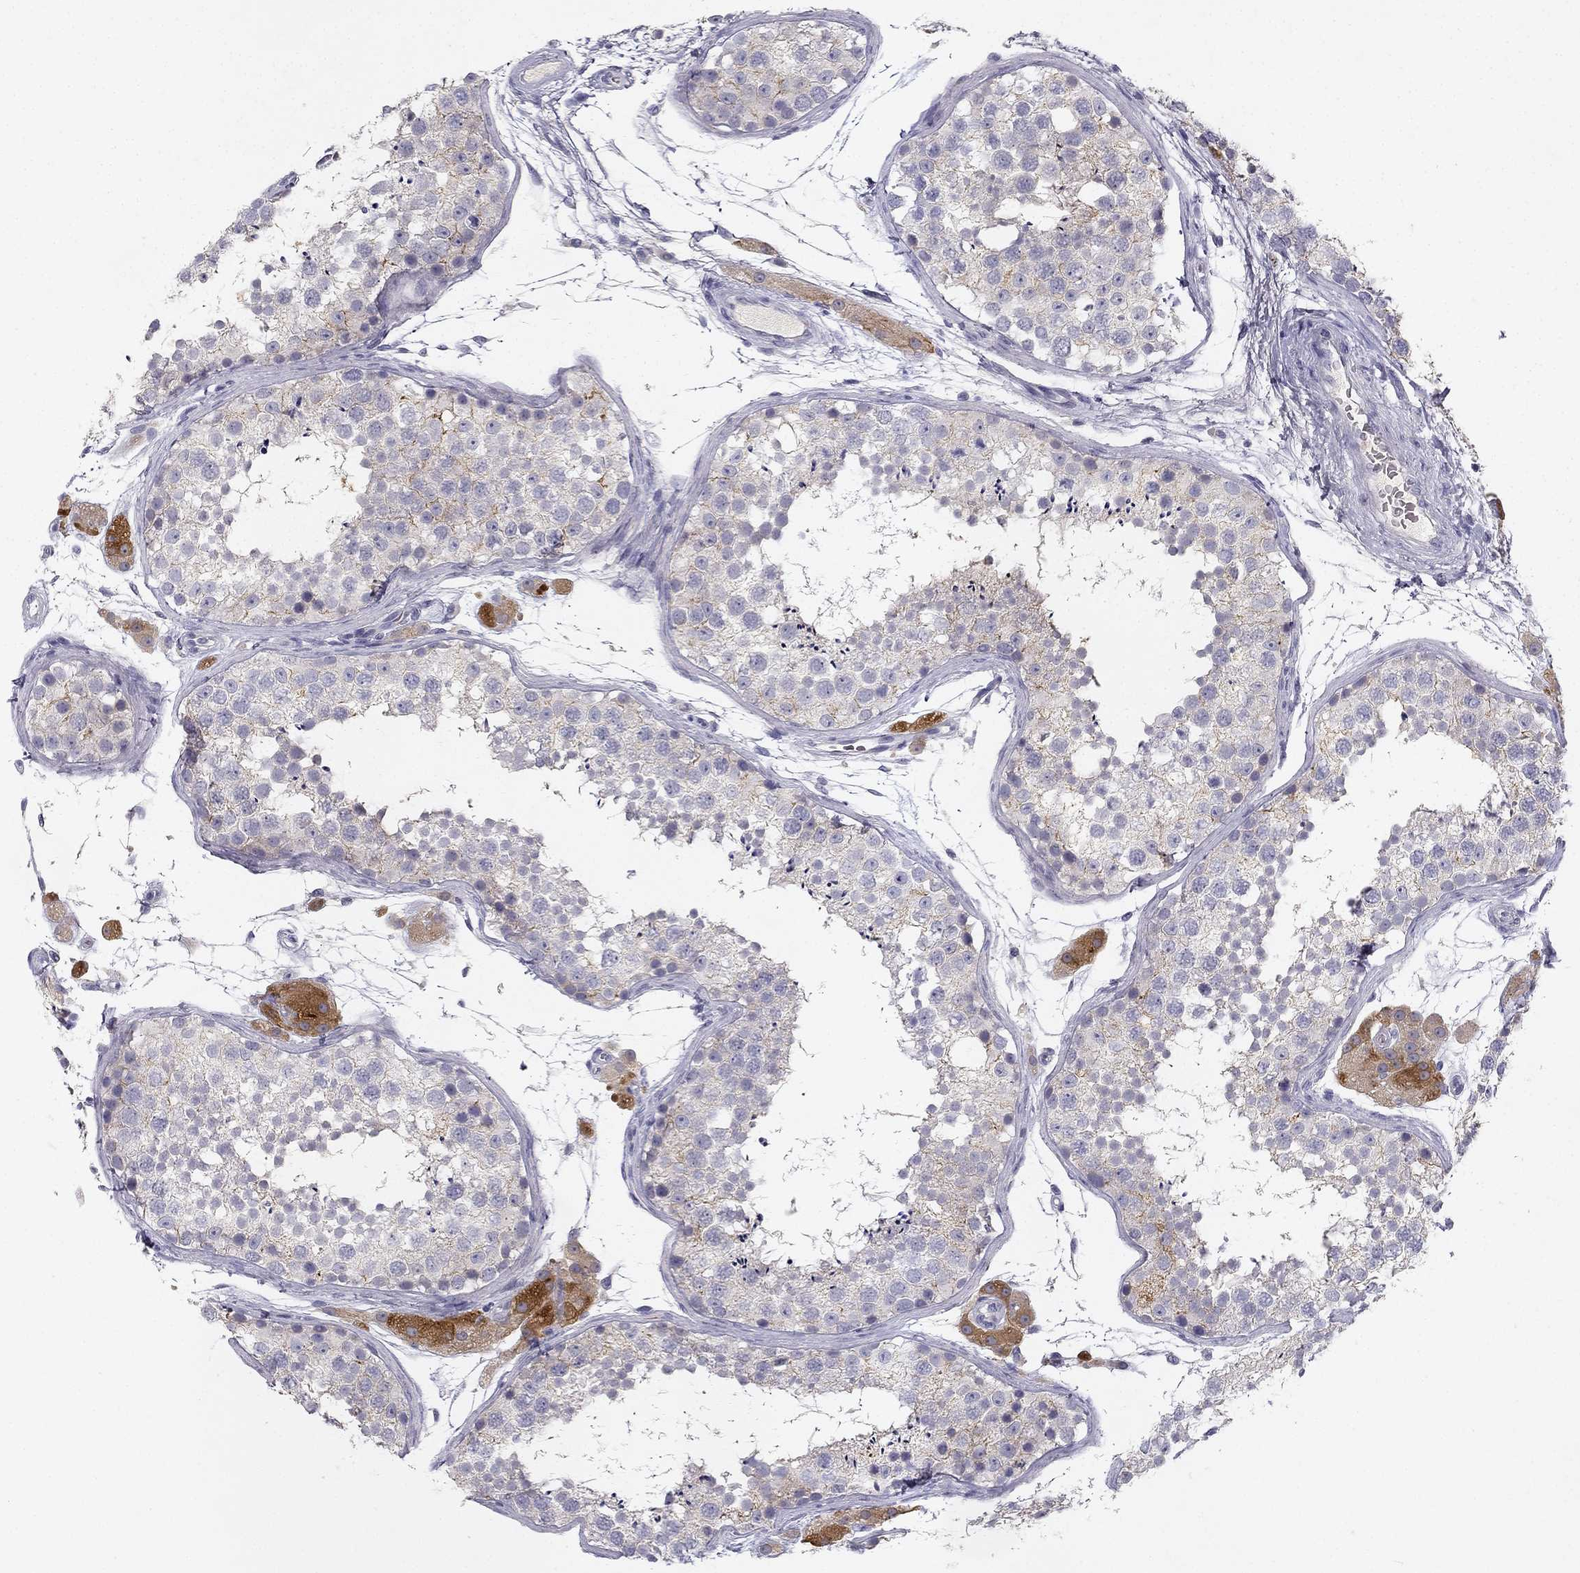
{"staining": {"intensity": "moderate", "quantity": "<25%", "location": "cytoplasmic/membranous"}, "tissue": "testis", "cell_type": "Cells in seminiferous ducts", "image_type": "normal", "snomed": [{"axis": "morphology", "description": "Normal tissue, NOS"}, {"axis": "topography", "description": "Testis"}], "caption": "IHC of unremarkable testis reveals low levels of moderate cytoplasmic/membranous staining in about <25% of cells in seminiferous ducts. (DAB IHC with brightfield microscopy, high magnification).", "gene": "SLC6A4", "patient": {"sex": "male", "age": 41}}